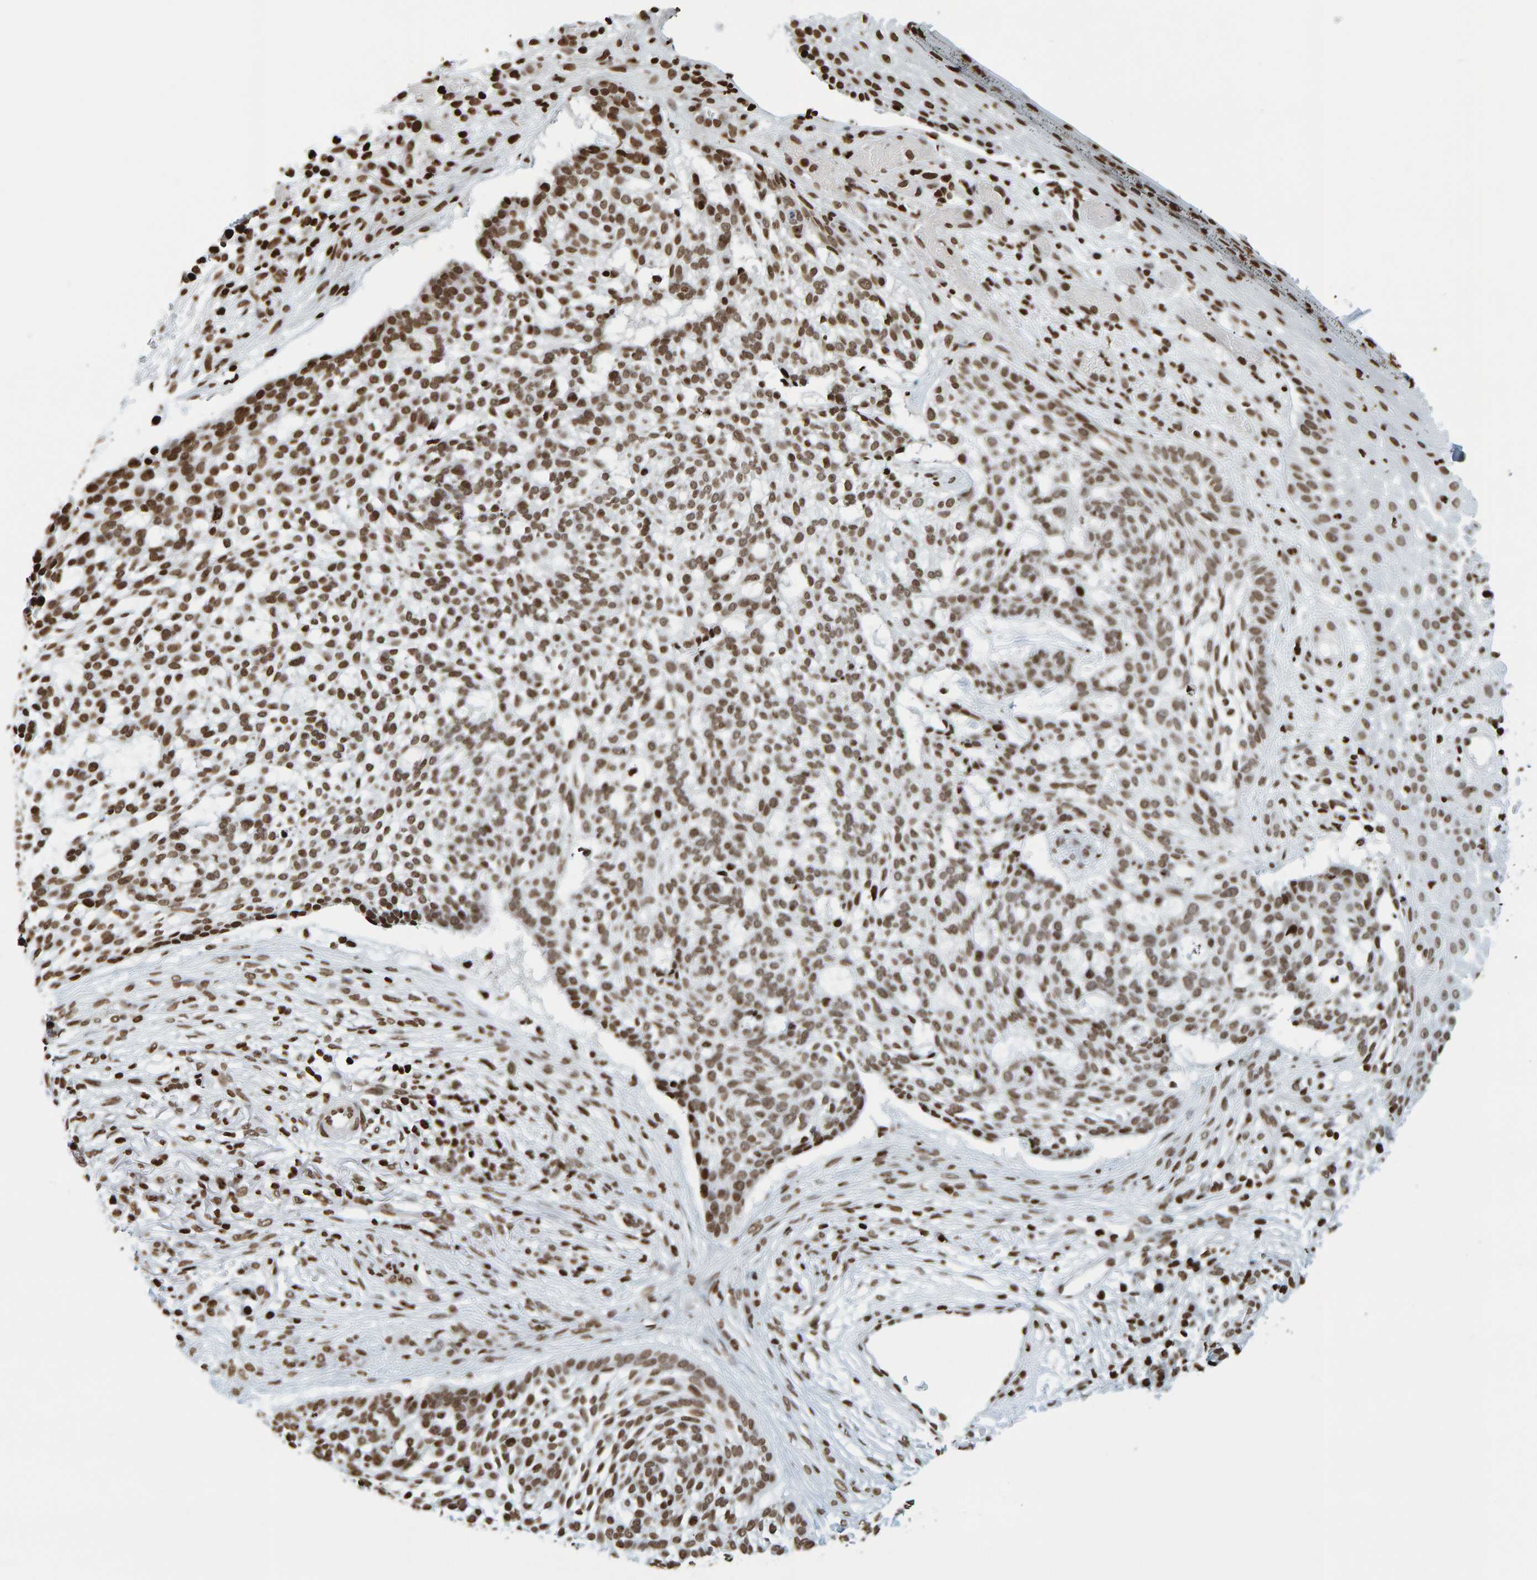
{"staining": {"intensity": "moderate", "quantity": ">75%", "location": "nuclear"}, "tissue": "skin cancer", "cell_type": "Tumor cells", "image_type": "cancer", "snomed": [{"axis": "morphology", "description": "Basal cell carcinoma"}, {"axis": "topography", "description": "Skin"}], "caption": "IHC of human skin cancer (basal cell carcinoma) demonstrates medium levels of moderate nuclear staining in about >75% of tumor cells.", "gene": "BRF2", "patient": {"sex": "female", "age": 64}}